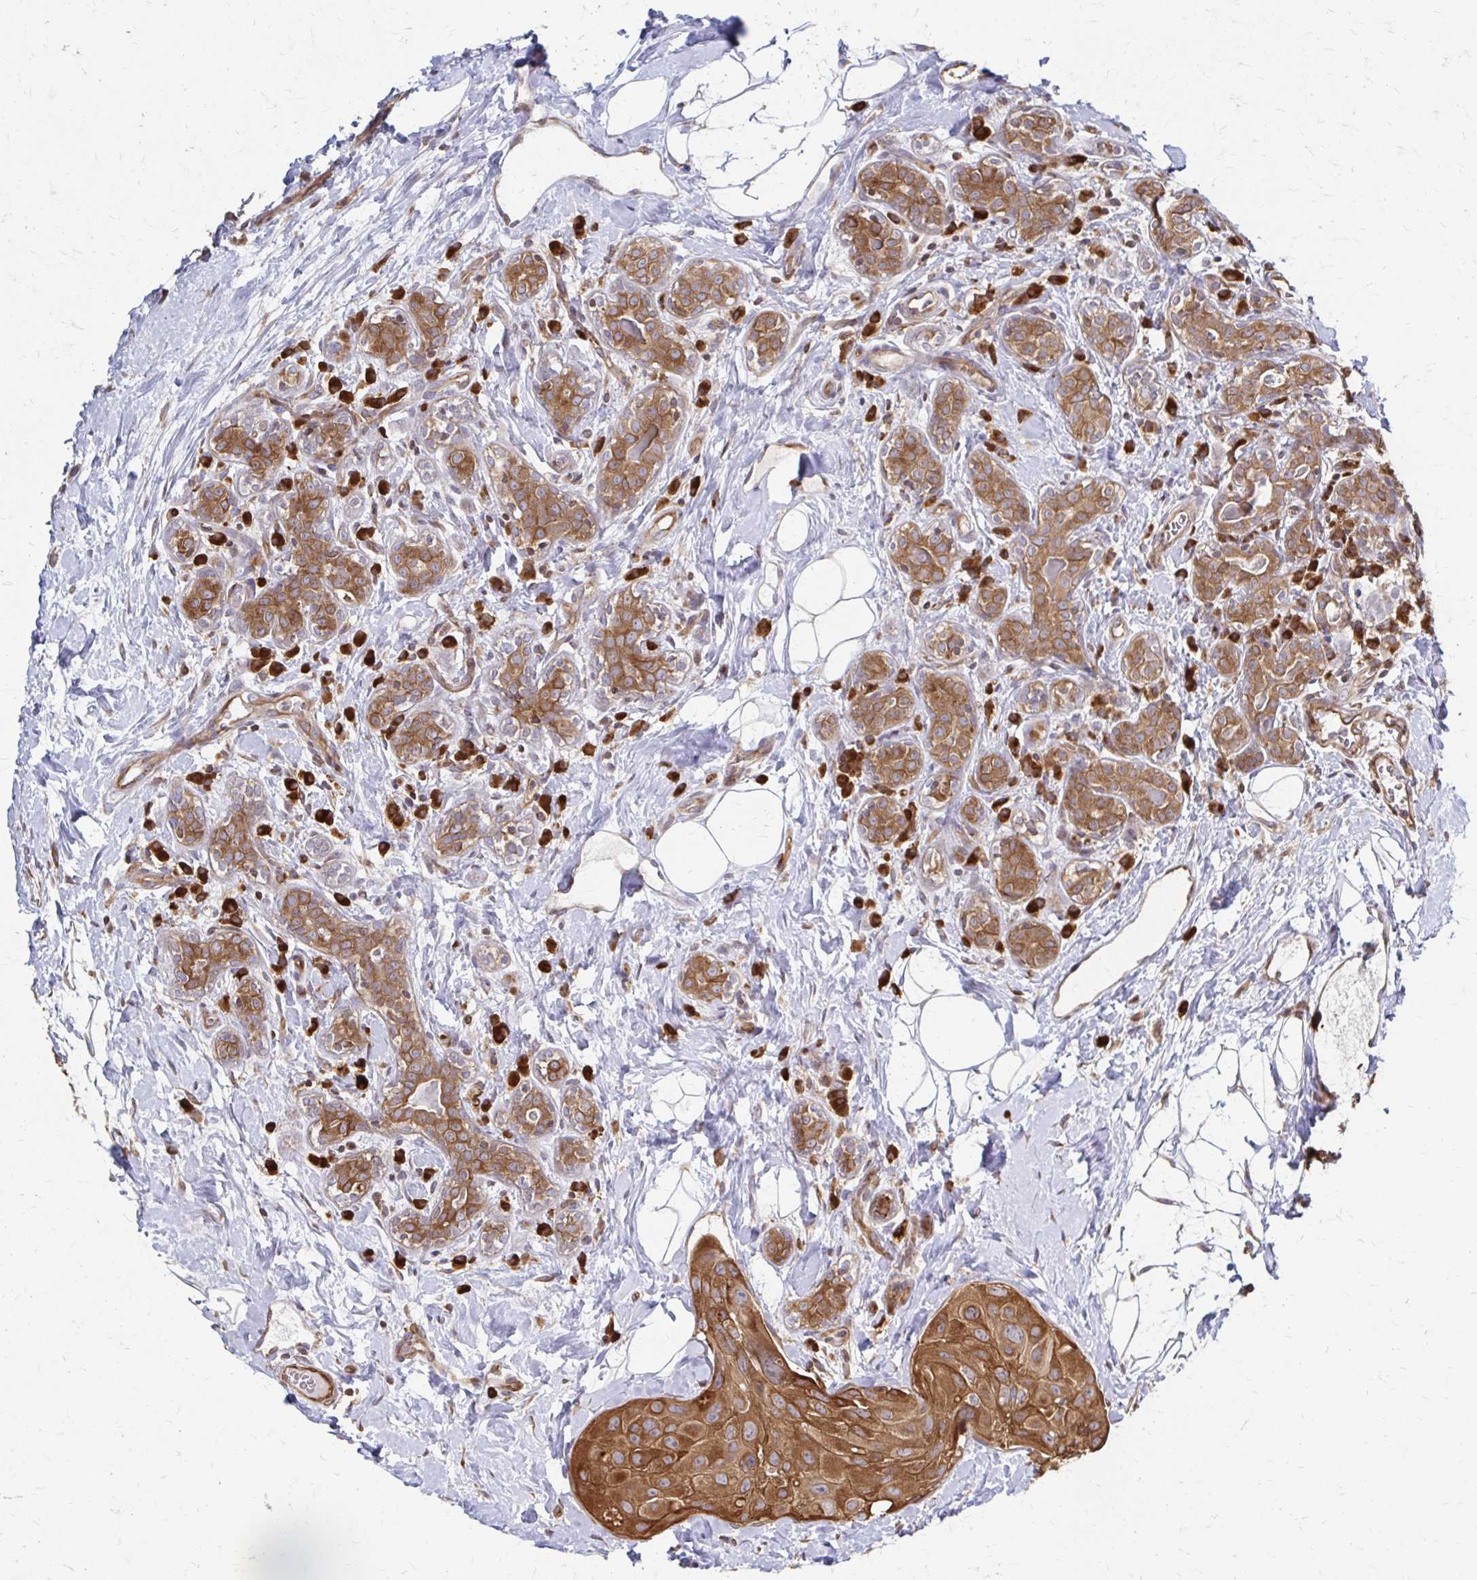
{"staining": {"intensity": "moderate", "quantity": ">75%", "location": "cytoplasmic/membranous"}, "tissue": "breast cancer", "cell_type": "Tumor cells", "image_type": "cancer", "snomed": [{"axis": "morphology", "description": "Duct carcinoma"}, {"axis": "topography", "description": "Breast"}], "caption": "Protein staining reveals moderate cytoplasmic/membranous staining in approximately >75% of tumor cells in breast invasive ductal carcinoma. Using DAB (3,3'-diaminobenzidine) (brown) and hematoxylin (blue) stains, captured at high magnification using brightfield microscopy.", "gene": "EEF2", "patient": {"sex": "female", "age": 43}}